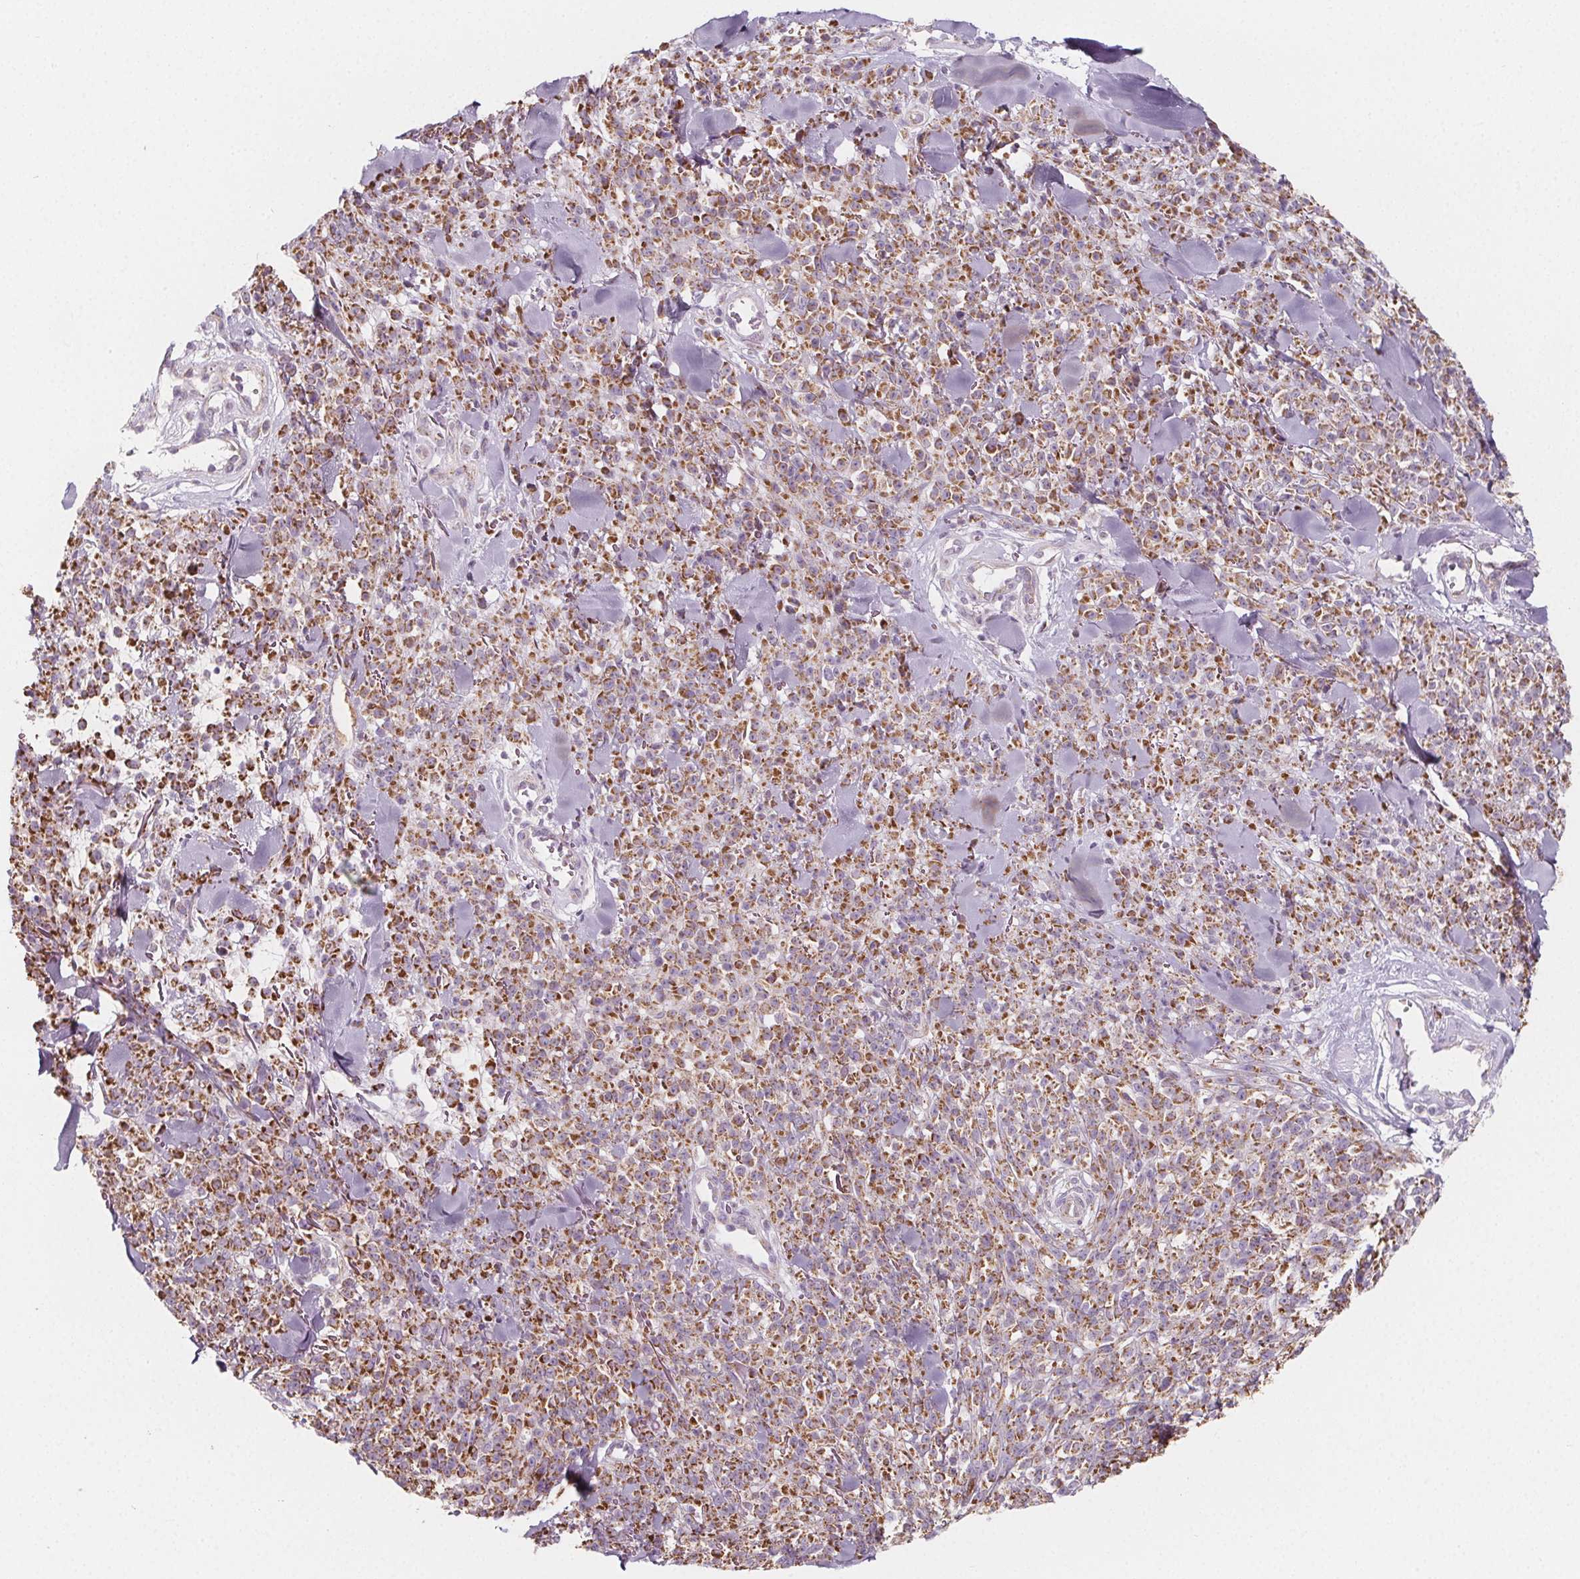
{"staining": {"intensity": "moderate", "quantity": ">75%", "location": "cytoplasmic/membranous"}, "tissue": "melanoma", "cell_type": "Tumor cells", "image_type": "cancer", "snomed": [{"axis": "morphology", "description": "Malignant melanoma, NOS"}, {"axis": "topography", "description": "Skin"}, {"axis": "topography", "description": "Skin of trunk"}], "caption": "DAB immunohistochemical staining of human melanoma exhibits moderate cytoplasmic/membranous protein positivity in approximately >75% of tumor cells.", "gene": "IL17C", "patient": {"sex": "male", "age": 74}}